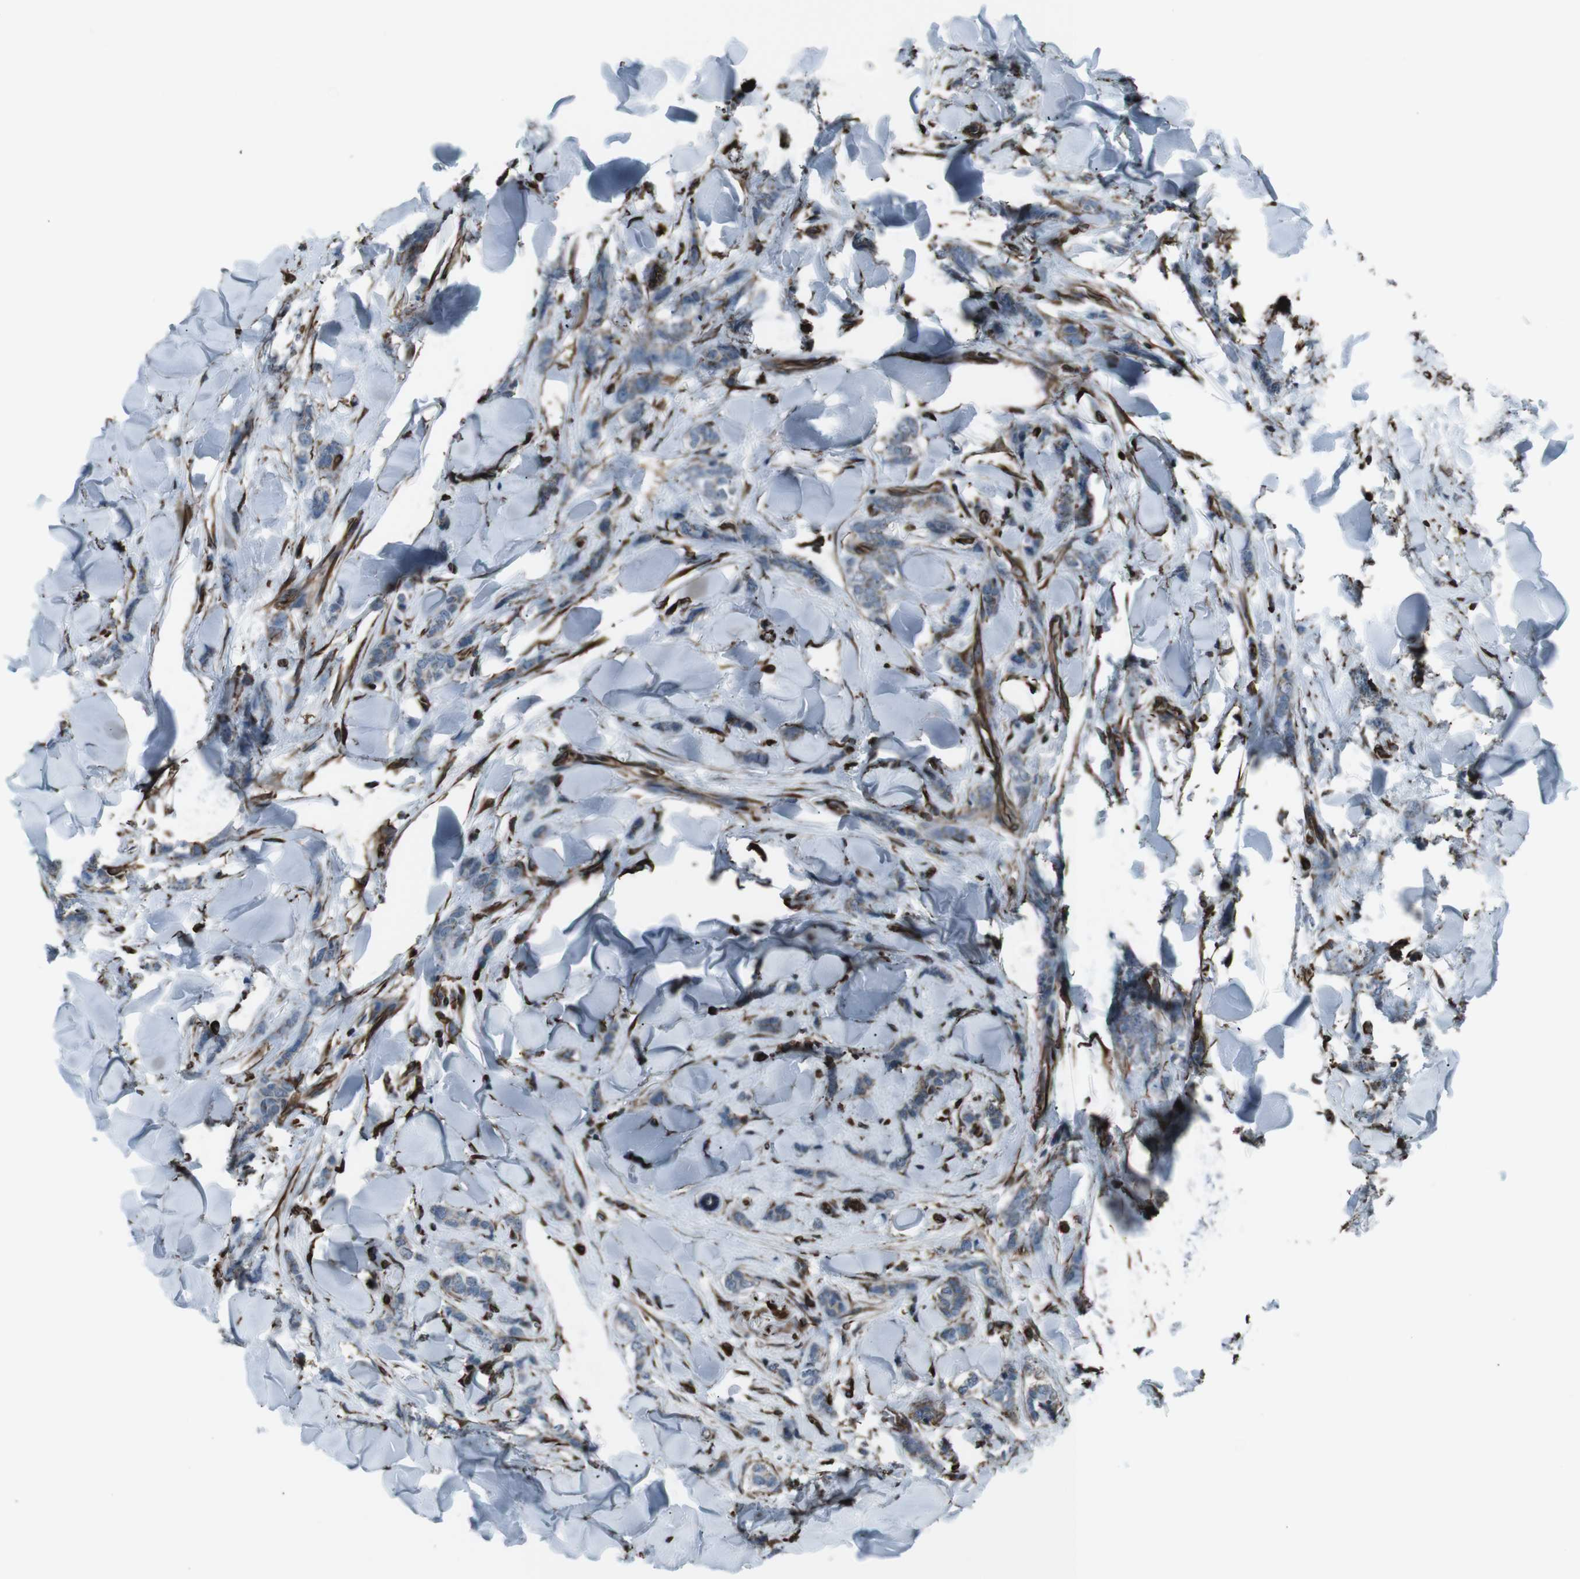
{"staining": {"intensity": "weak", "quantity": "<25%", "location": "cytoplasmic/membranous"}, "tissue": "breast cancer", "cell_type": "Tumor cells", "image_type": "cancer", "snomed": [{"axis": "morphology", "description": "Lobular carcinoma"}, {"axis": "topography", "description": "Skin"}, {"axis": "topography", "description": "Breast"}], "caption": "This is an immunohistochemistry (IHC) photomicrograph of human breast lobular carcinoma. There is no staining in tumor cells.", "gene": "TMEM141", "patient": {"sex": "female", "age": 46}}